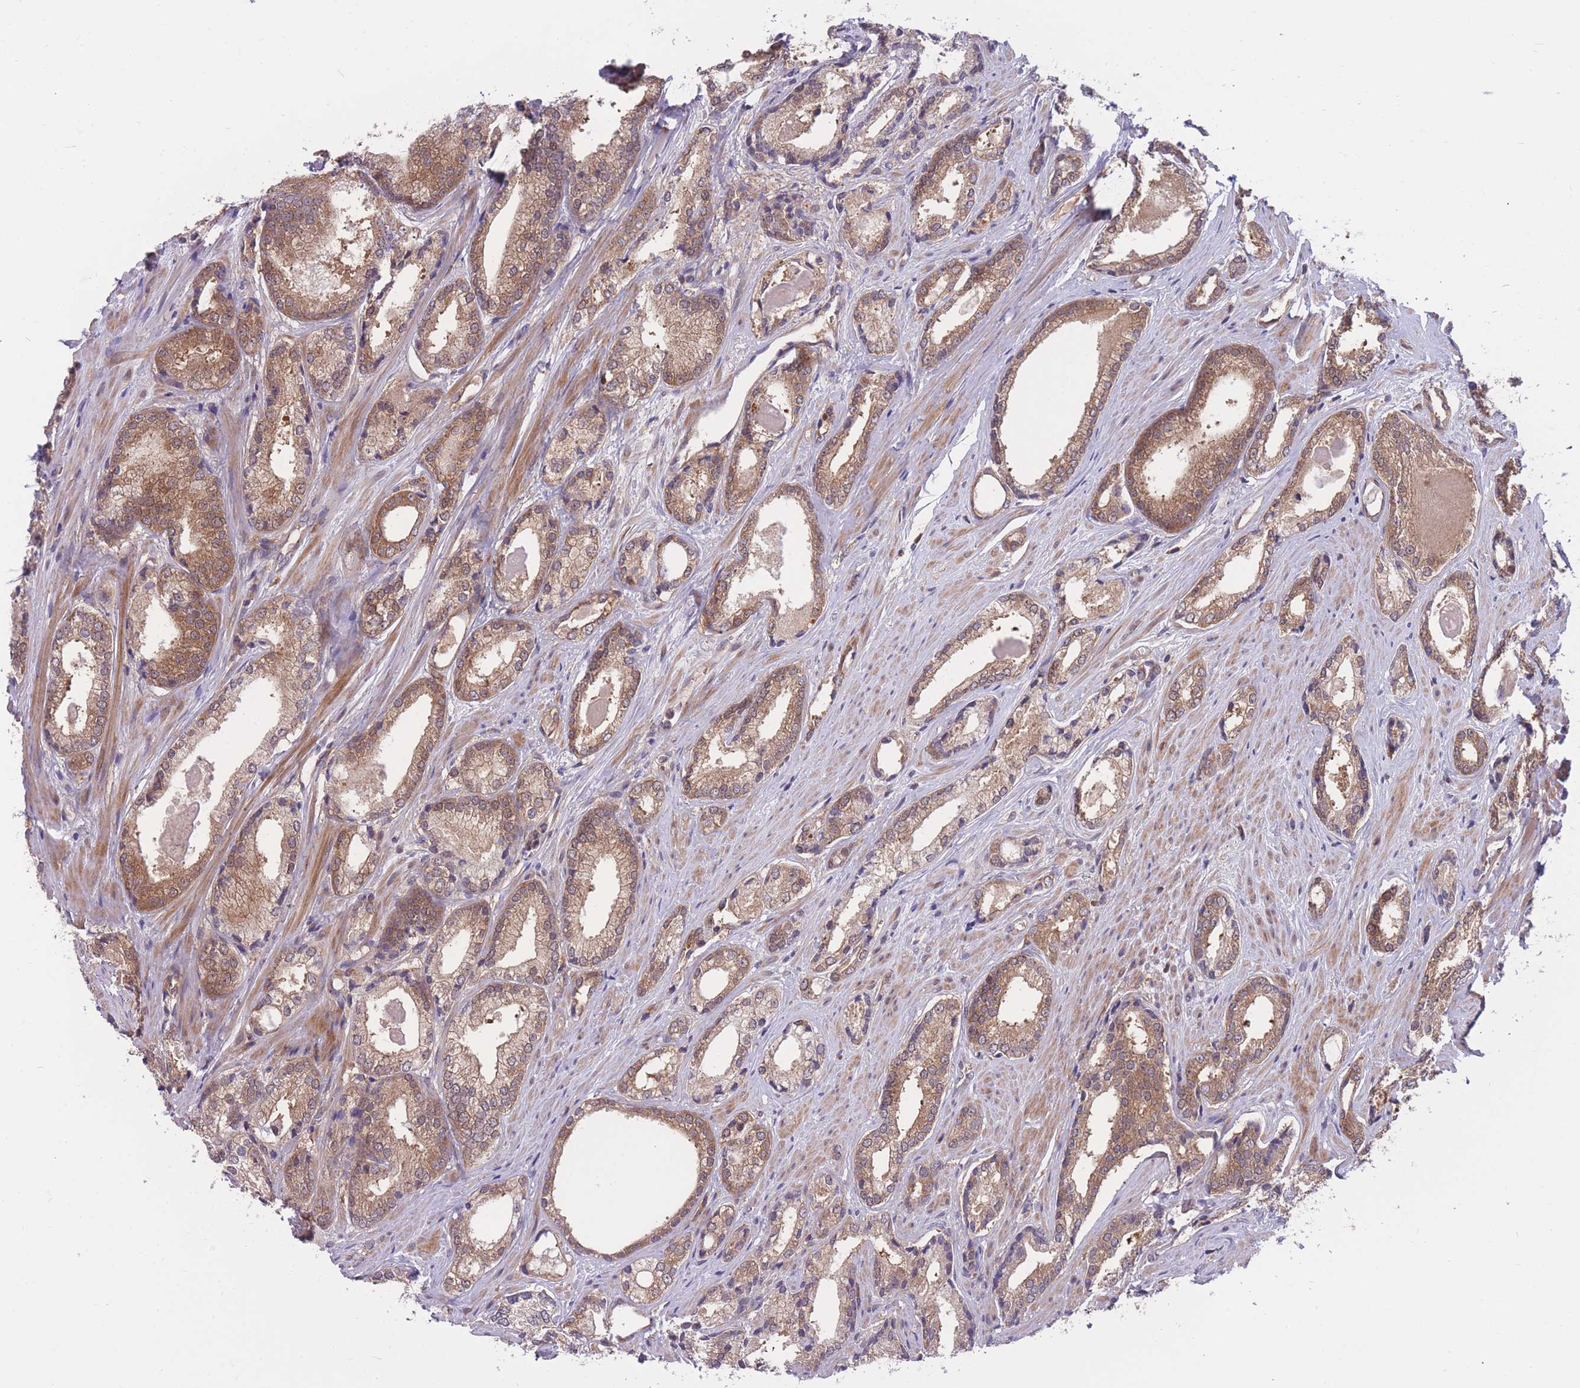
{"staining": {"intensity": "moderate", "quantity": ">75%", "location": "cytoplasmic/membranous"}, "tissue": "prostate cancer", "cell_type": "Tumor cells", "image_type": "cancer", "snomed": [{"axis": "morphology", "description": "Adenocarcinoma, Low grade"}, {"axis": "topography", "description": "Prostate"}], "caption": "IHC of adenocarcinoma (low-grade) (prostate) demonstrates medium levels of moderate cytoplasmic/membranous positivity in about >75% of tumor cells.", "gene": "UBE2N", "patient": {"sex": "male", "age": 68}}